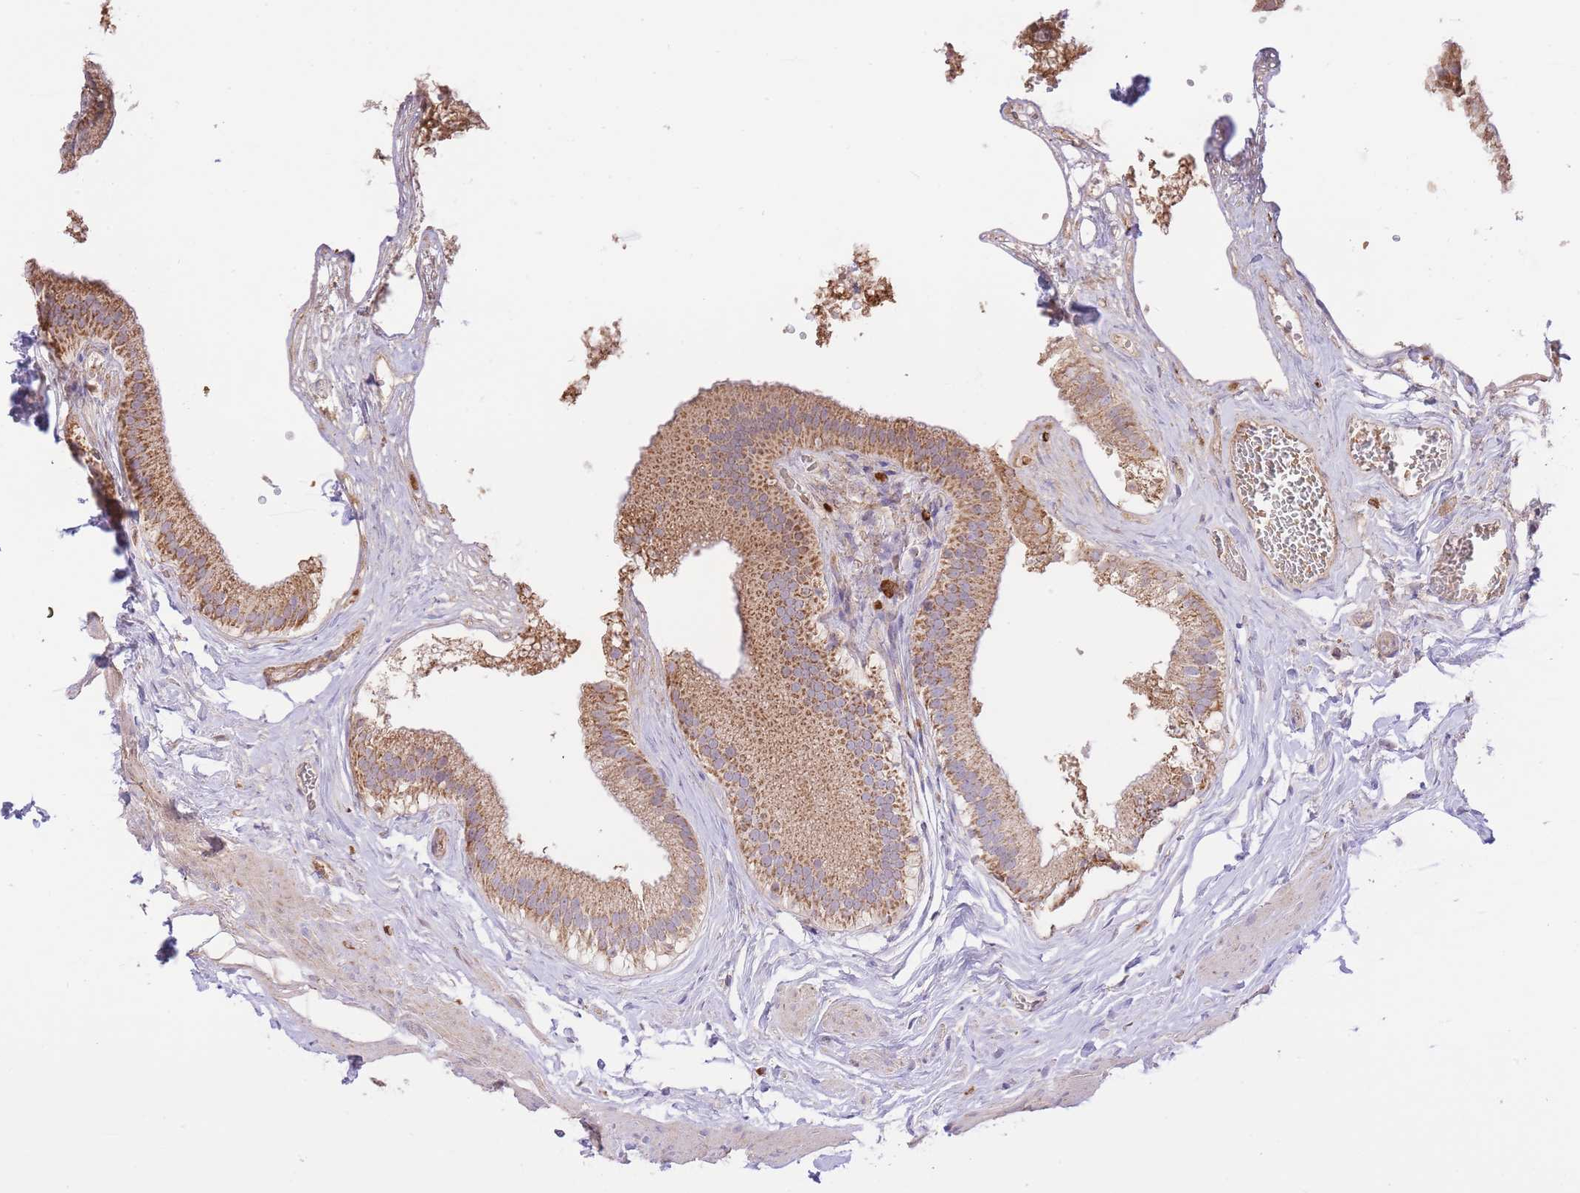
{"staining": {"intensity": "moderate", "quantity": ">75%", "location": "cytoplasmic/membranous"}, "tissue": "gallbladder", "cell_type": "Glandular cells", "image_type": "normal", "snomed": [{"axis": "morphology", "description": "Normal tissue, NOS"}, {"axis": "topography", "description": "Gallbladder"}], "caption": "Immunohistochemistry (DAB (3,3'-diaminobenzidine)) staining of unremarkable gallbladder exhibits moderate cytoplasmic/membranous protein staining in approximately >75% of glandular cells.", "gene": "PREP", "patient": {"sex": "female", "age": 54}}